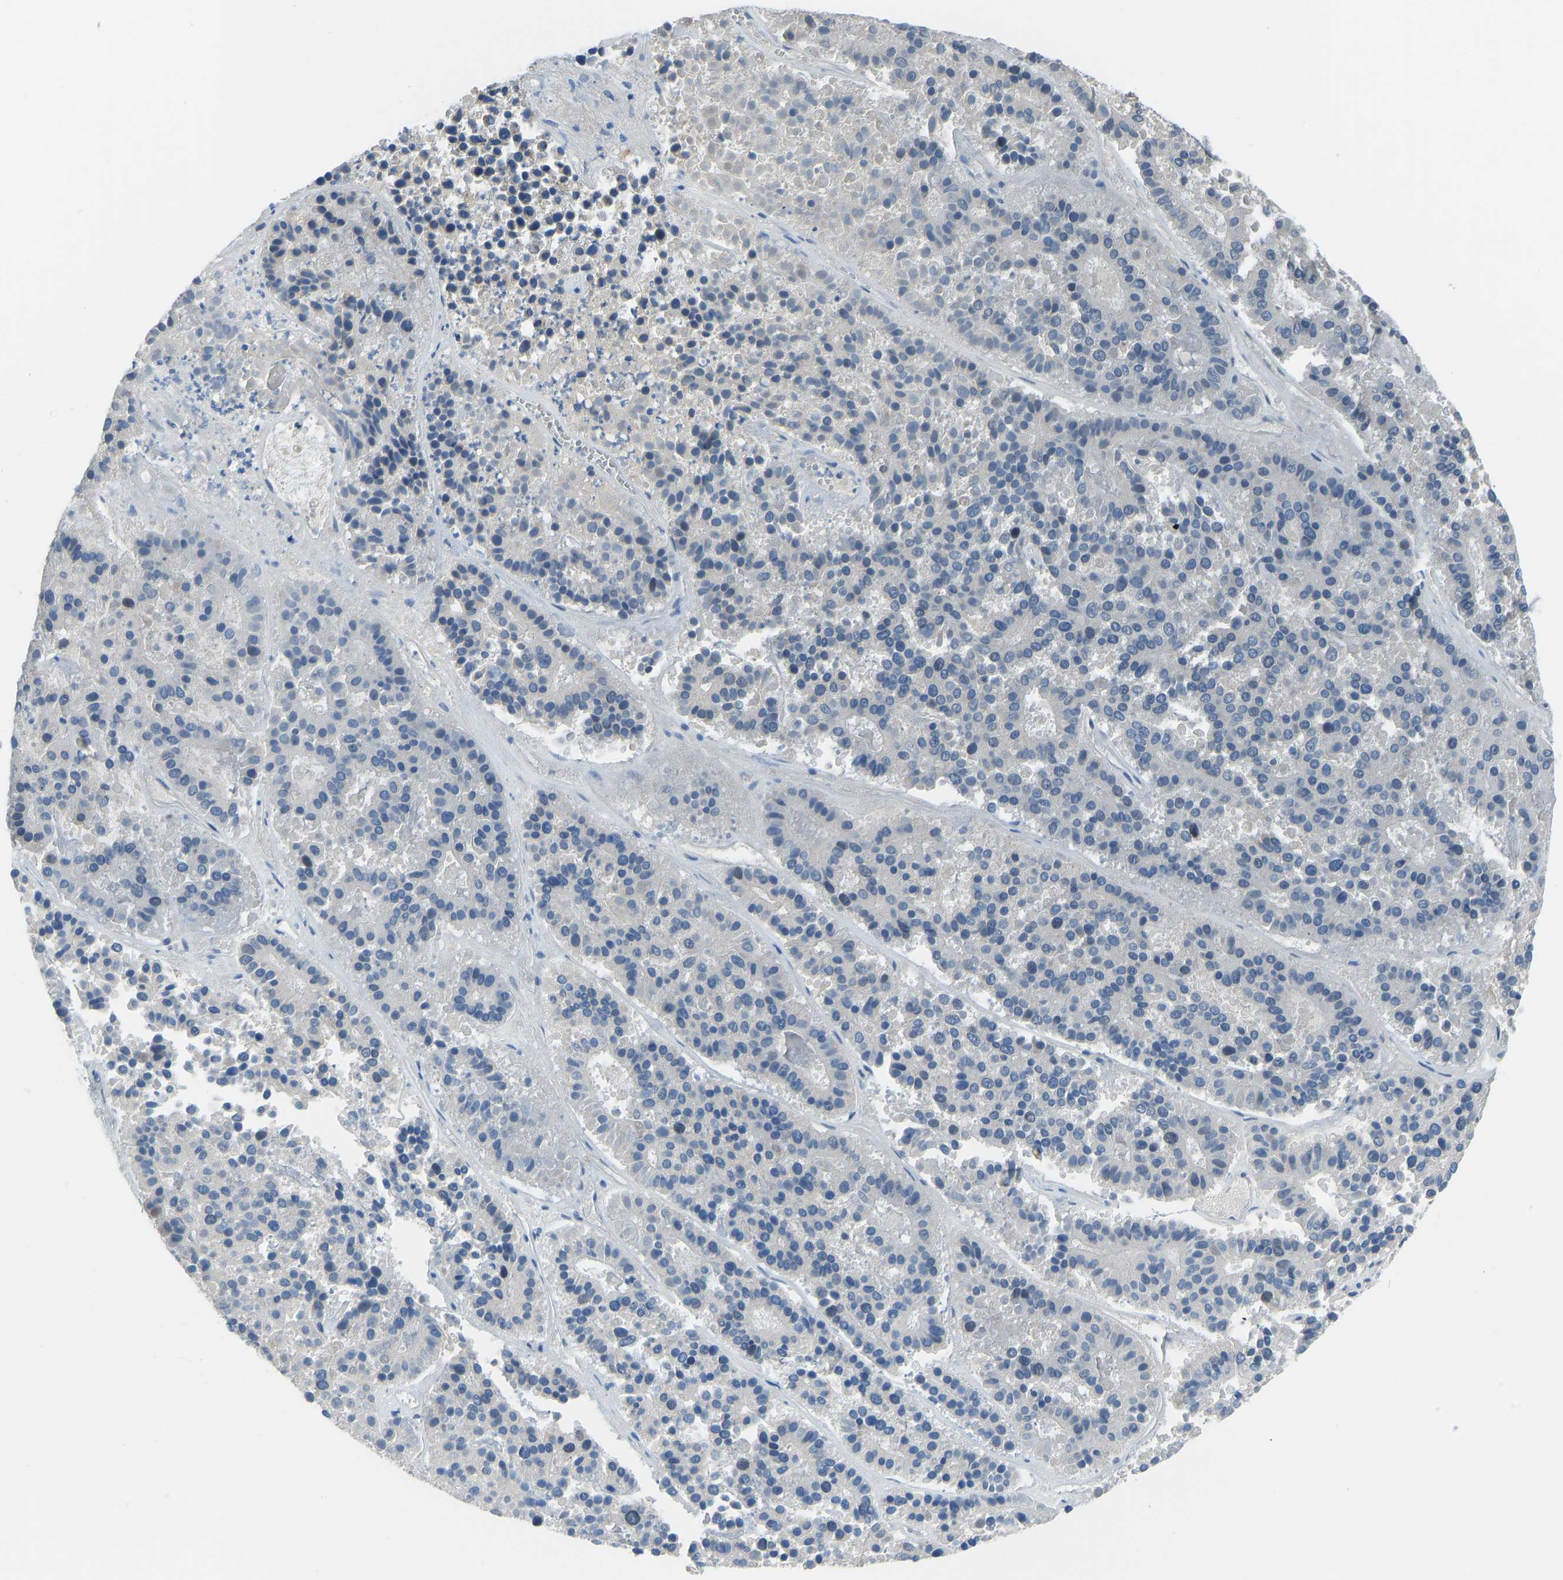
{"staining": {"intensity": "negative", "quantity": "none", "location": "none"}, "tissue": "pancreatic cancer", "cell_type": "Tumor cells", "image_type": "cancer", "snomed": [{"axis": "morphology", "description": "Adenocarcinoma, NOS"}, {"axis": "topography", "description": "Pancreas"}], "caption": "Immunohistochemical staining of human adenocarcinoma (pancreatic) demonstrates no significant positivity in tumor cells. Brightfield microscopy of immunohistochemistry (IHC) stained with DAB (3,3'-diaminobenzidine) (brown) and hematoxylin (blue), captured at high magnification.", "gene": "SMIM20", "patient": {"sex": "male", "age": 50}}